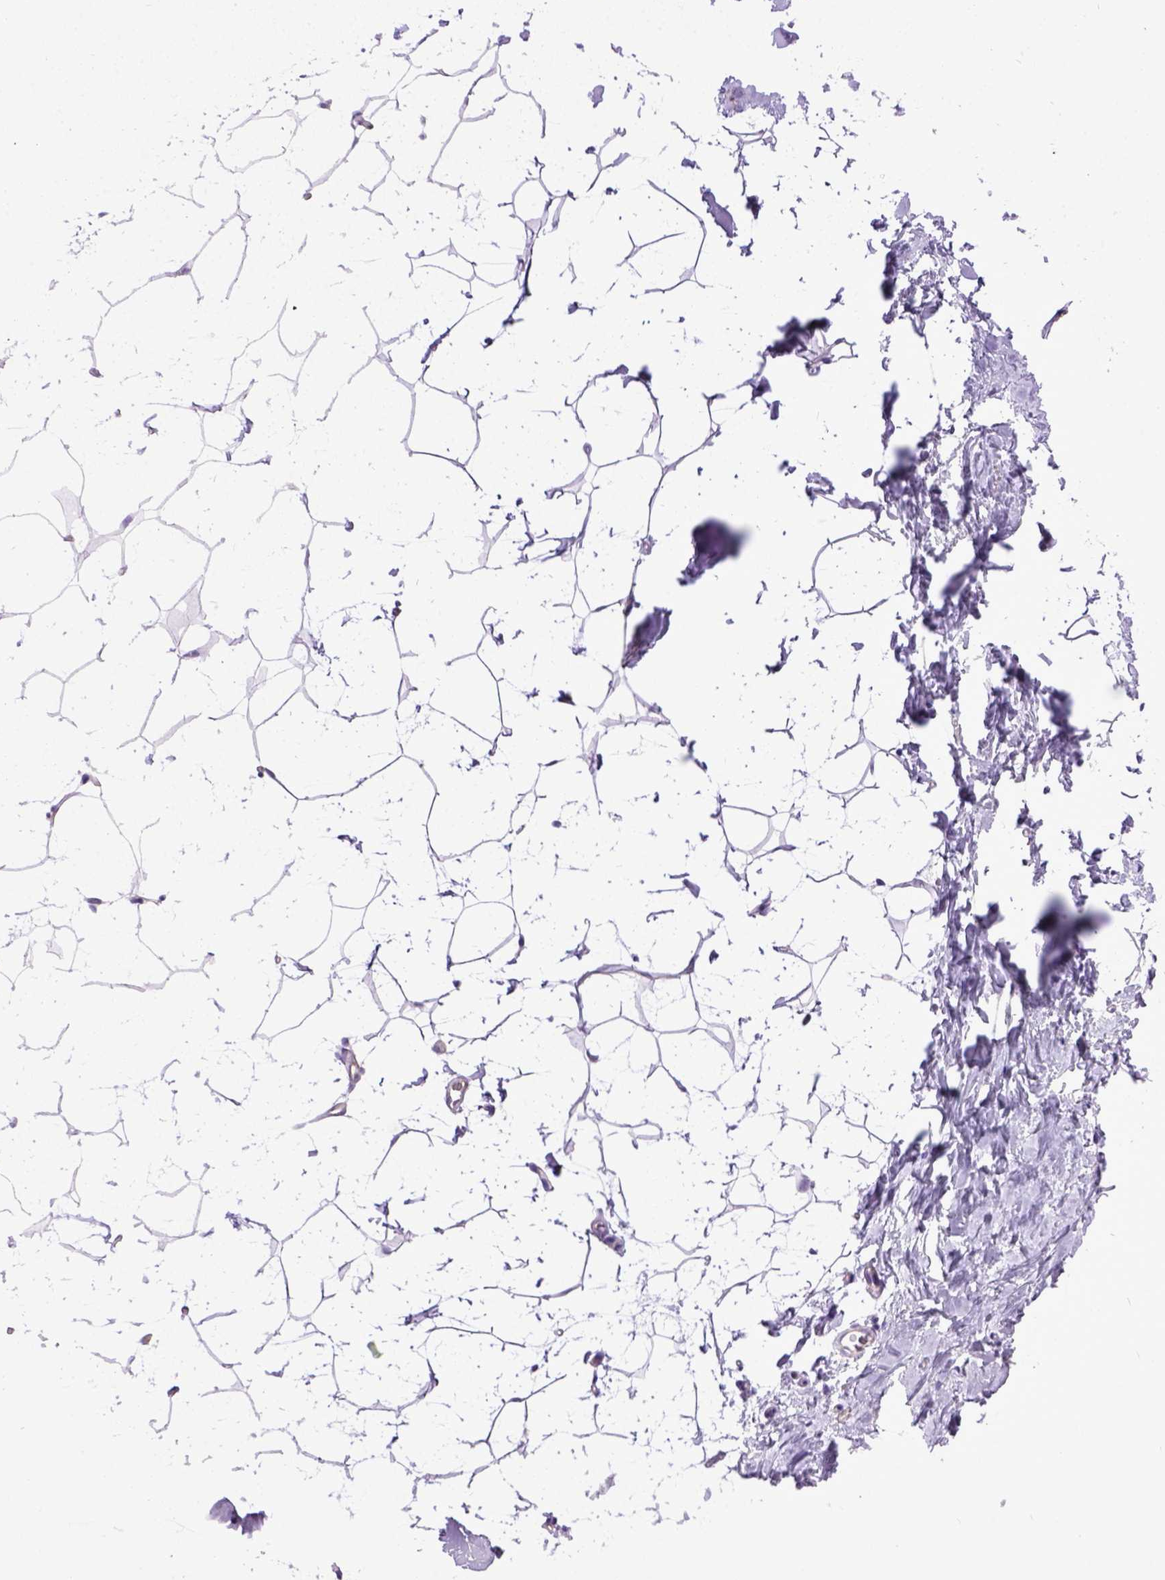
{"staining": {"intensity": "negative", "quantity": "none", "location": "none"}, "tissue": "breast", "cell_type": "Adipocytes", "image_type": "normal", "snomed": [{"axis": "morphology", "description": "Normal tissue, NOS"}, {"axis": "topography", "description": "Breast"}], "caption": "This is a image of immunohistochemistry (IHC) staining of normal breast, which shows no positivity in adipocytes.", "gene": "ENG", "patient": {"sex": "female", "age": 32}}